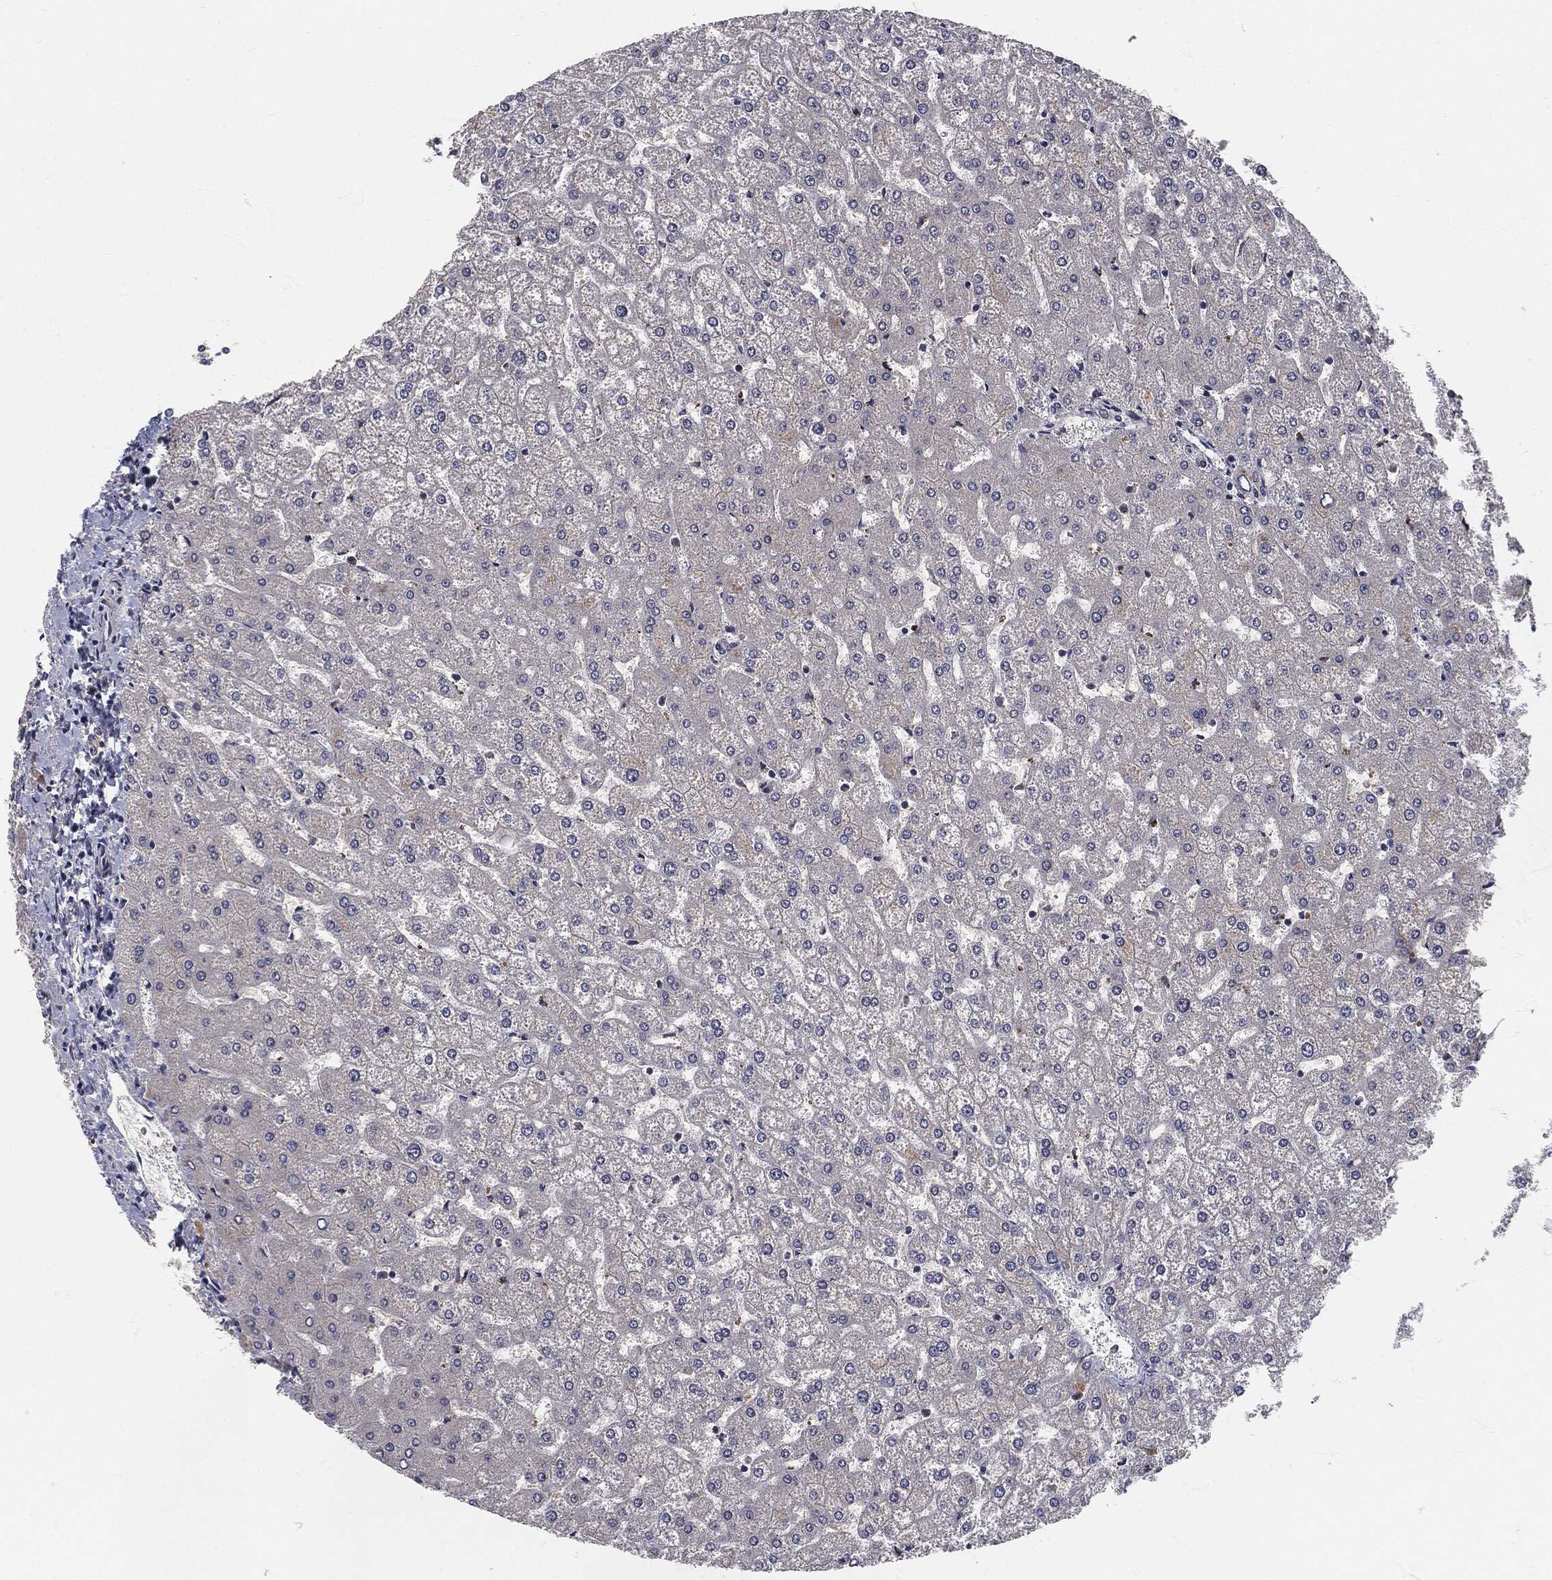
{"staining": {"intensity": "negative", "quantity": "none", "location": "none"}, "tissue": "liver", "cell_type": "Cholangiocytes", "image_type": "normal", "snomed": [{"axis": "morphology", "description": "Normal tissue, NOS"}, {"axis": "topography", "description": "Liver"}], "caption": "Immunohistochemistry image of benign liver: liver stained with DAB (3,3'-diaminobenzidine) shows no significant protein positivity in cholangiocytes. (Brightfield microscopy of DAB (3,3'-diaminobenzidine) IHC at high magnification).", "gene": "SIGLEC9", "patient": {"sex": "female", "age": 32}}